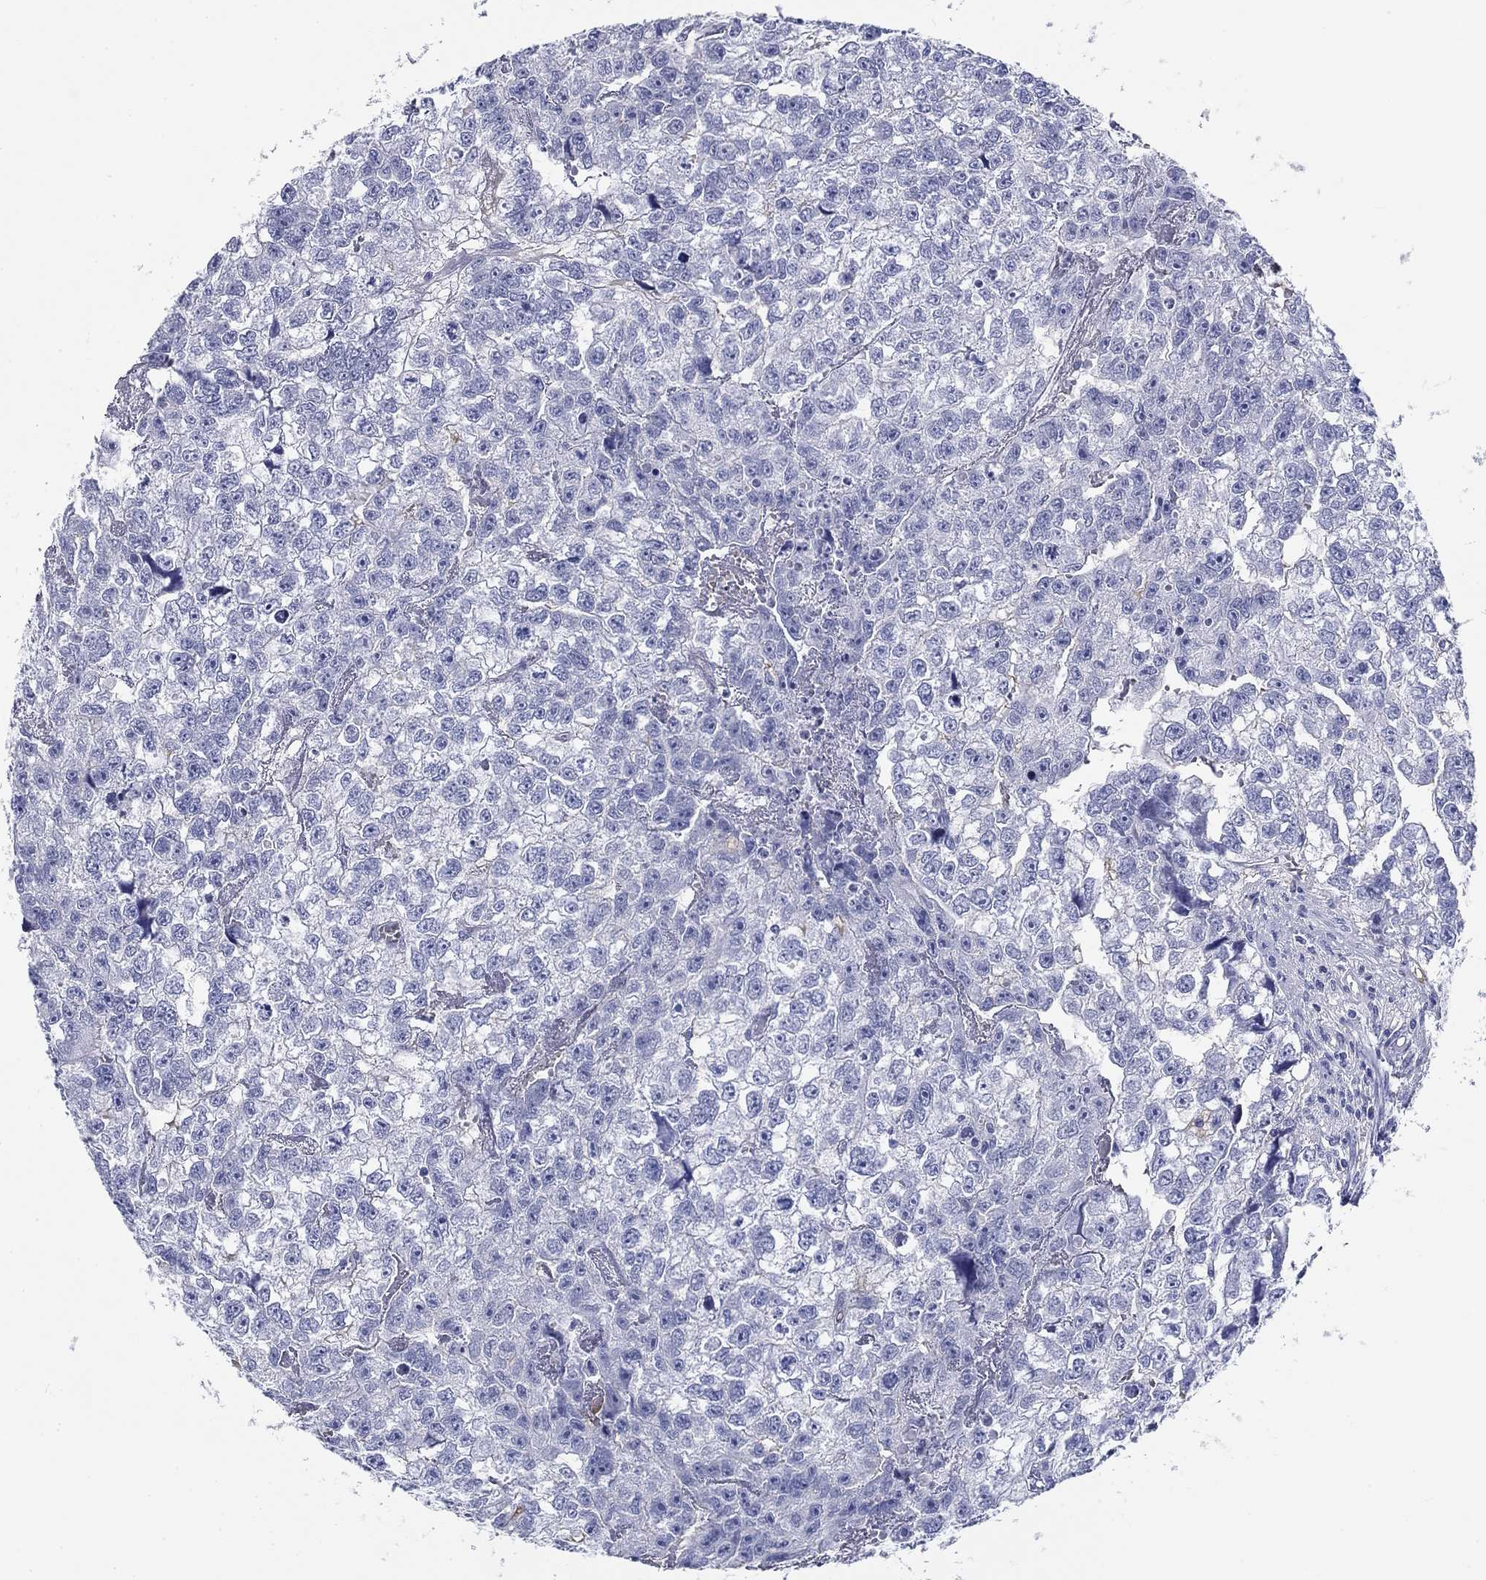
{"staining": {"intensity": "negative", "quantity": "none", "location": "none"}, "tissue": "testis cancer", "cell_type": "Tumor cells", "image_type": "cancer", "snomed": [{"axis": "morphology", "description": "Carcinoma, Embryonal, NOS"}, {"axis": "morphology", "description": "Teratoma, malignant, NOS"}, {"axis": "topography", "description": "Testis"}], "caption": "This is a image of IHC staining of embryonal carcinoma (testis), which shows no positivity in tumor cells.", "gene": "CD40LG", "patient": {"sex": "male", "age": 44}}